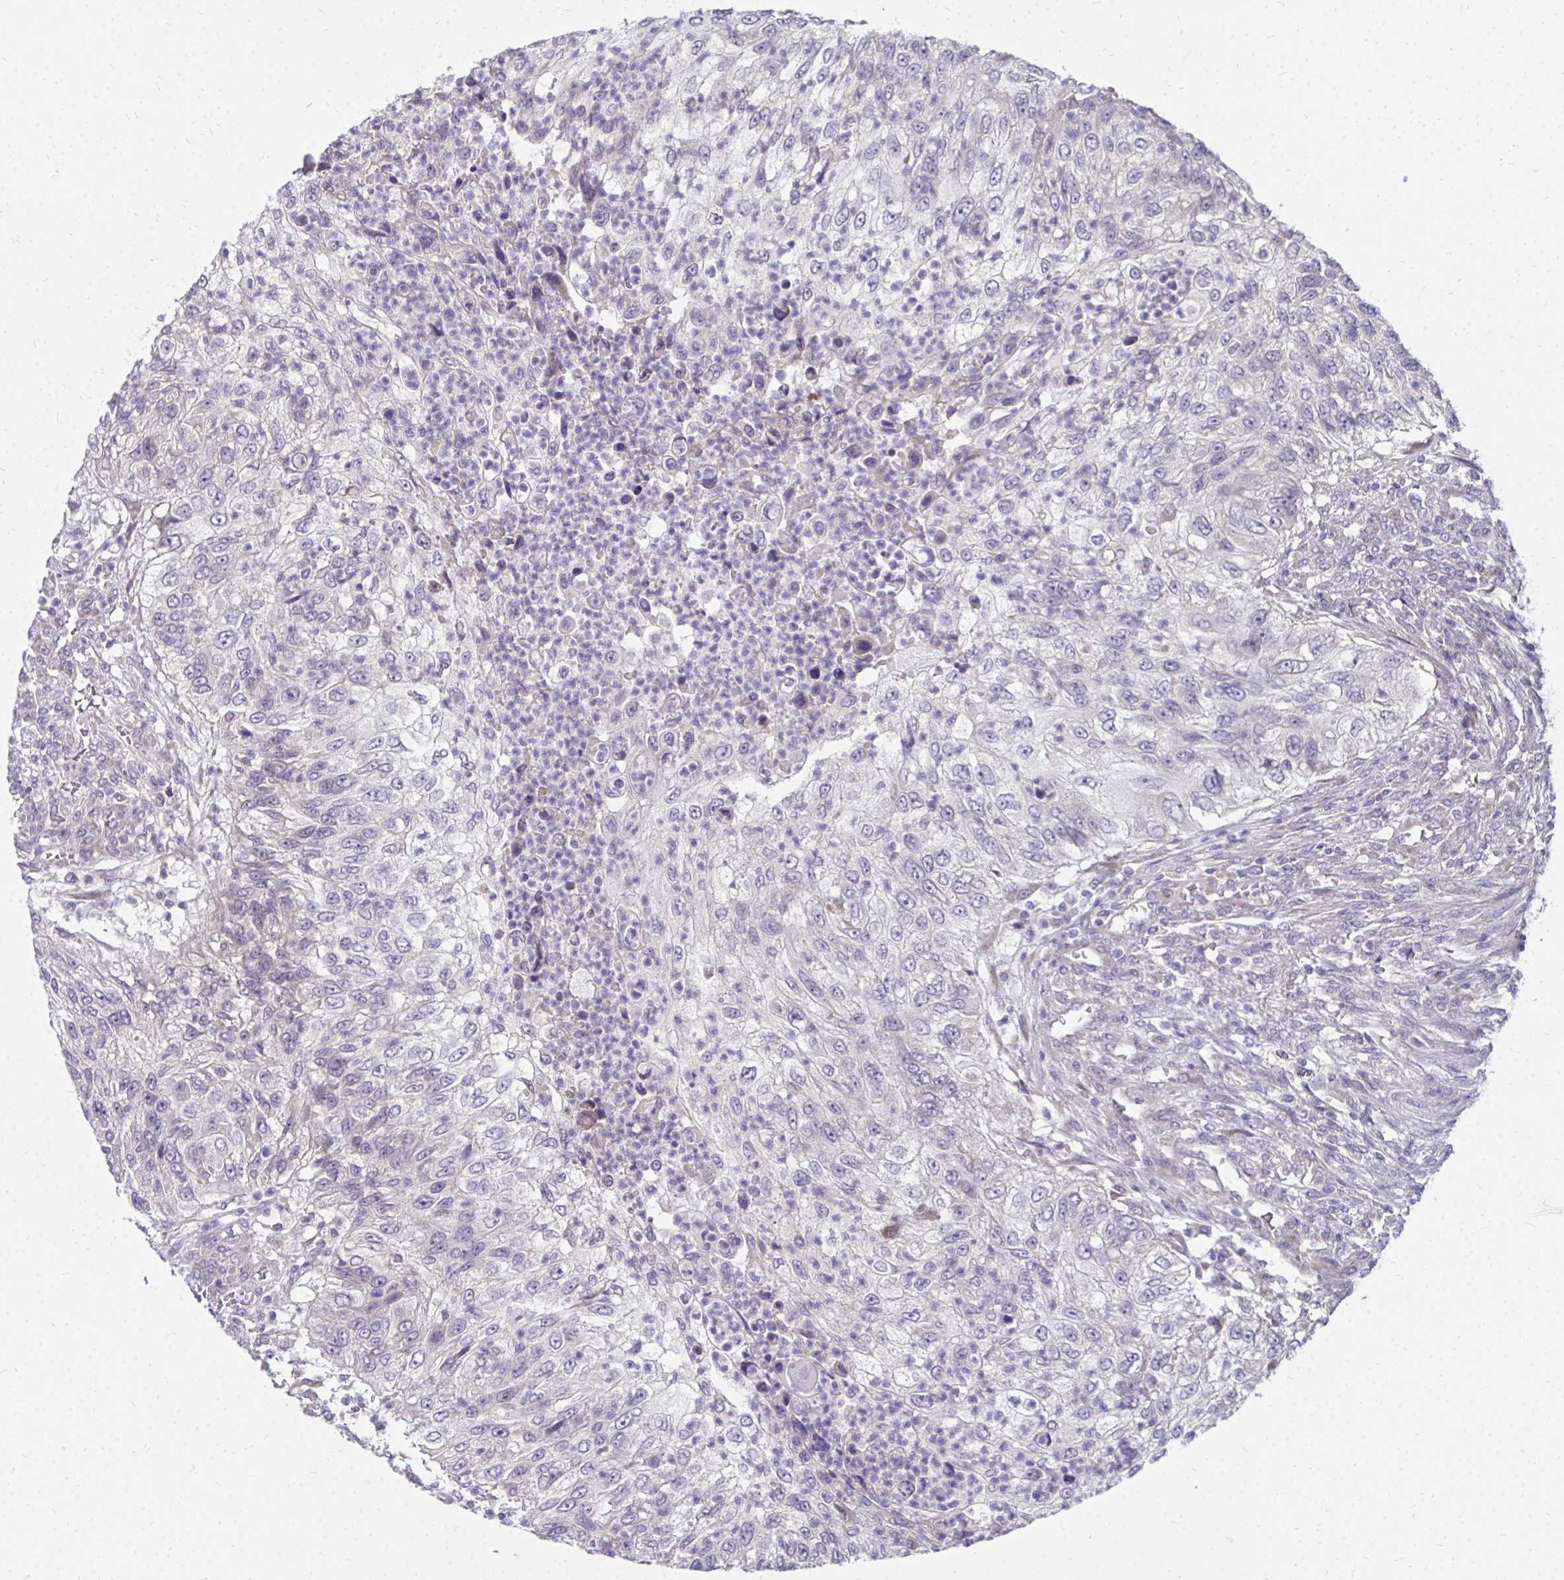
{"staining": {"intensity": "negative", "quantity": "none", "location": "none"}, "tissue": "urothelial cancer", "cell_type": "Tumor cells", "image_type": "cancer", "snomed": [{"axis": "morphology", "description": "Urothelial carcinoma, High grade"}, {"axis": "topography", "description": "Urinary bladder"}], "caption": "A micrograph of urothelial carcinoma (high-grade) stained for a protein exhibits no brown staining in tumor cells.", "gene": "MROH8", "patient": {"sex": "female", "age": 60}}